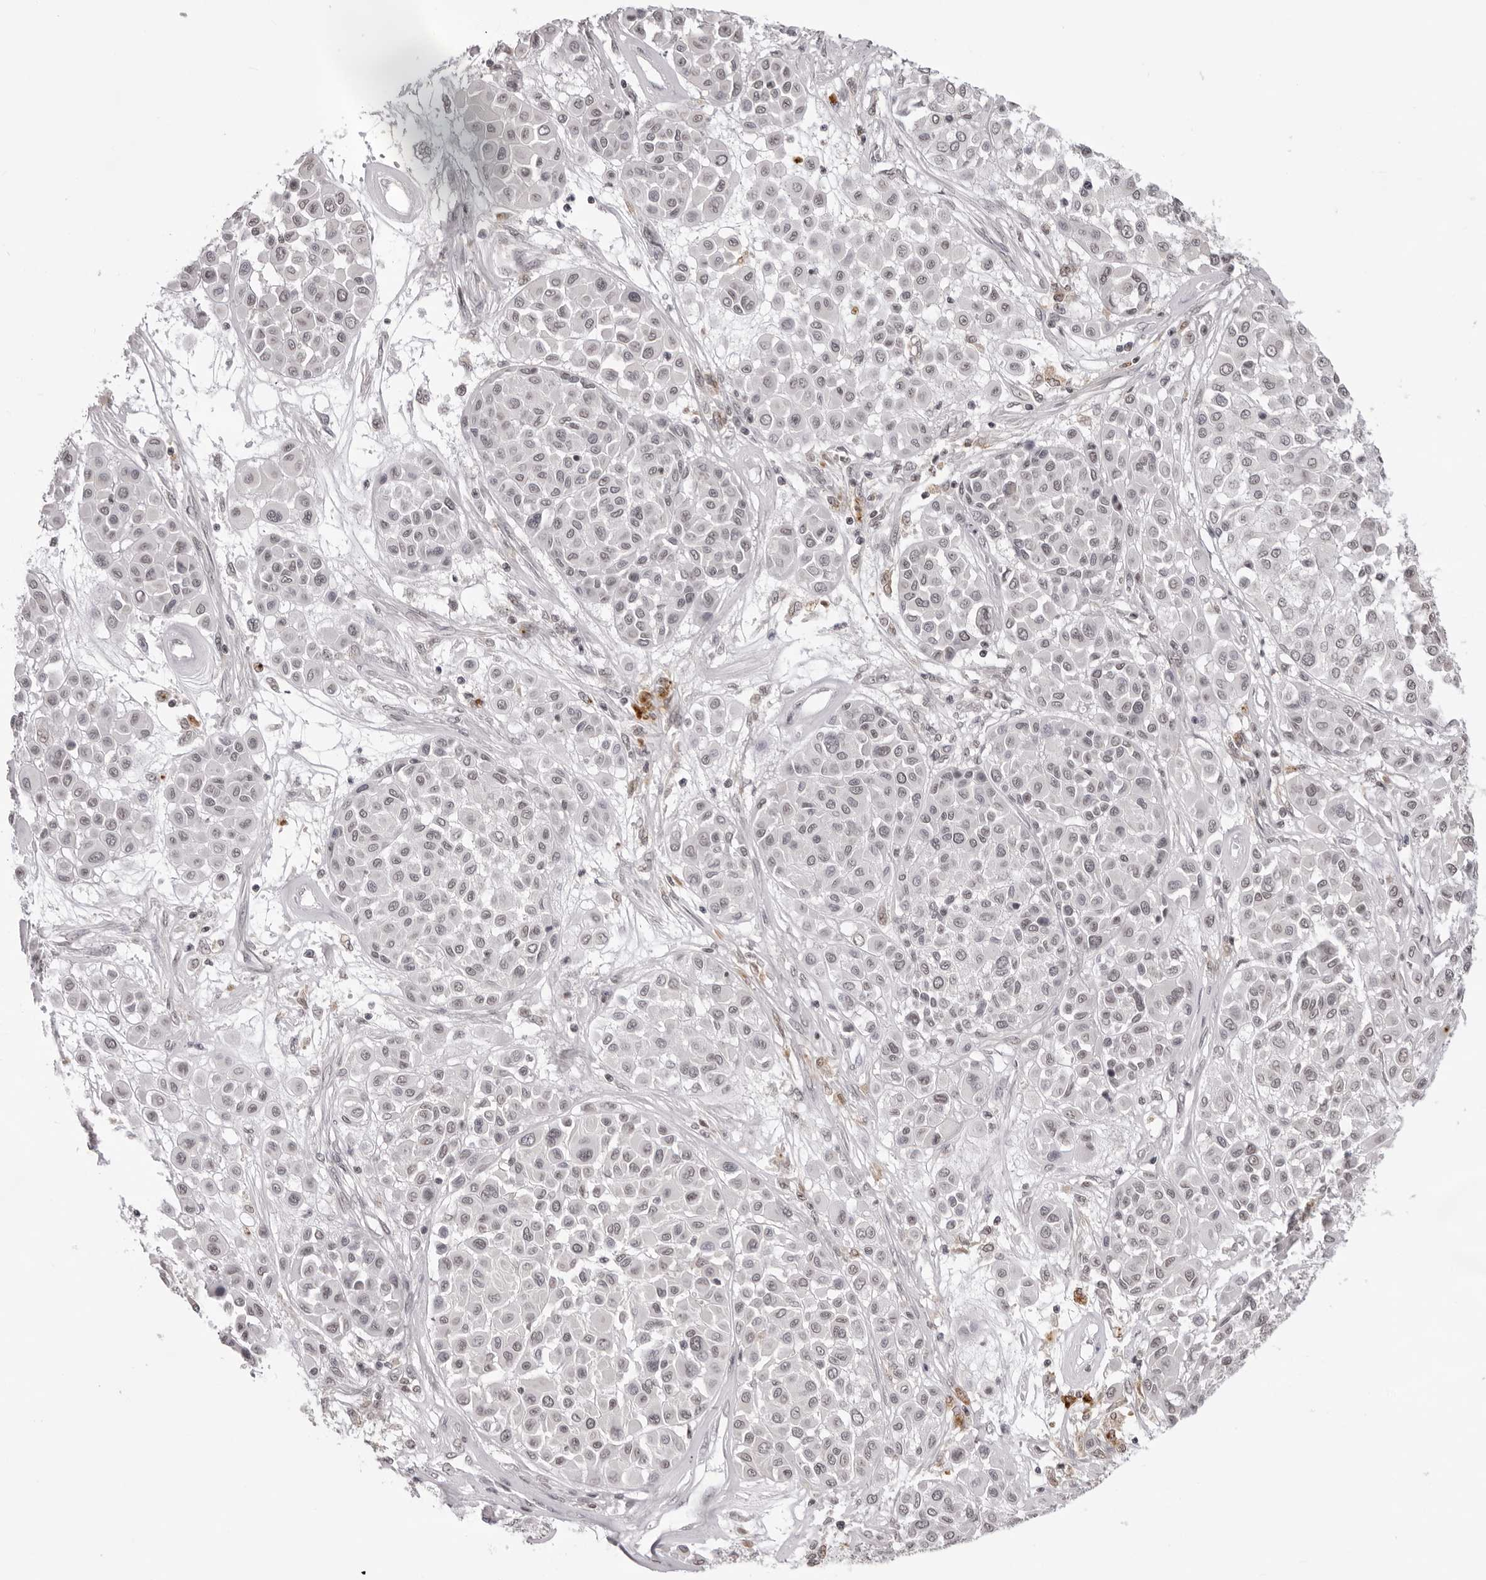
{"staining": {"intensity": "negative", "quantity": "none", "location": "none"}, "tissue": "melanoma", "cell_type": "Tumor cells", "image_type": "cancer", "snomed": [{"axis": "morphology", "description": "Malignant melanoma, Metastatic site"}, {"axis": "topography", "description": "Soft tissue"}], "caption": "Immunohistochemistry (IHC) of human malignant melanoma (metastatic site) exhibits no expression in tumor cells.", "gene": "NTM", "patient": {"sex": "male", "age": 41}}